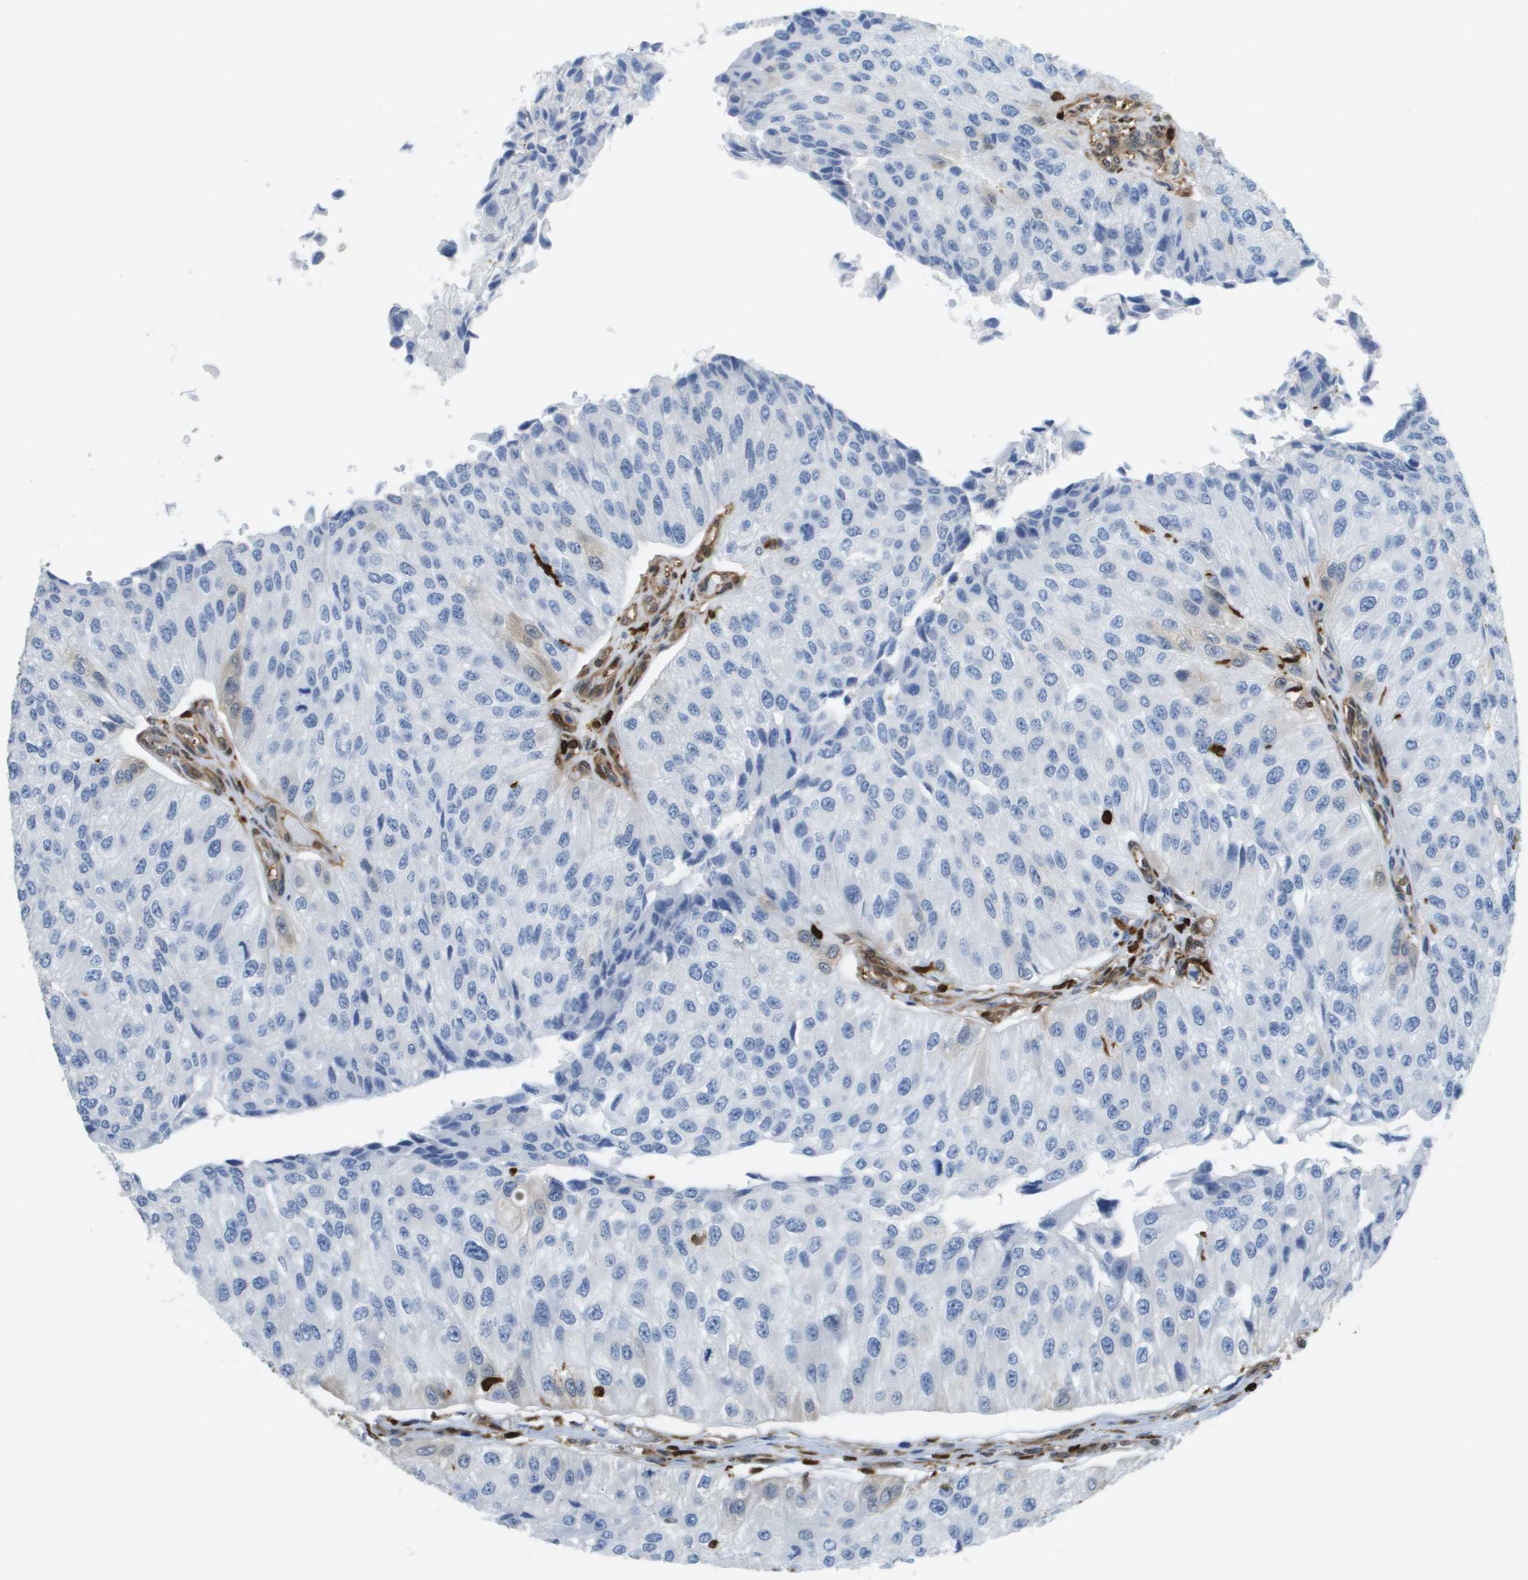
{"staining": {"intensity": "negative", "quantity": "none", "location": "none"}, "tissue": "urothelial cancer", "cell_type": "Tumor cells", "image_type": "cancer", "snomed": [{"axis": "morphology", "description": "Urothelial carcinoma, High grade"}, {"axis": "topography", "description": "Kidney"}, {"axis": "topography", "description": "Urinary bladder"}], "caption": "High magnification brightfield microscopy of urothelial carcinoma (high-grade) stained with DAB (brown) and counterstained with hematoxylin (blue): tumor cells show no significant expression. (DAB (3,3'-diaminobenzidine) IHC visualized using brightfield microscopy, high magnification).", "gene": "DOCK5", "patient": {"sex": "male", "age": 77}}